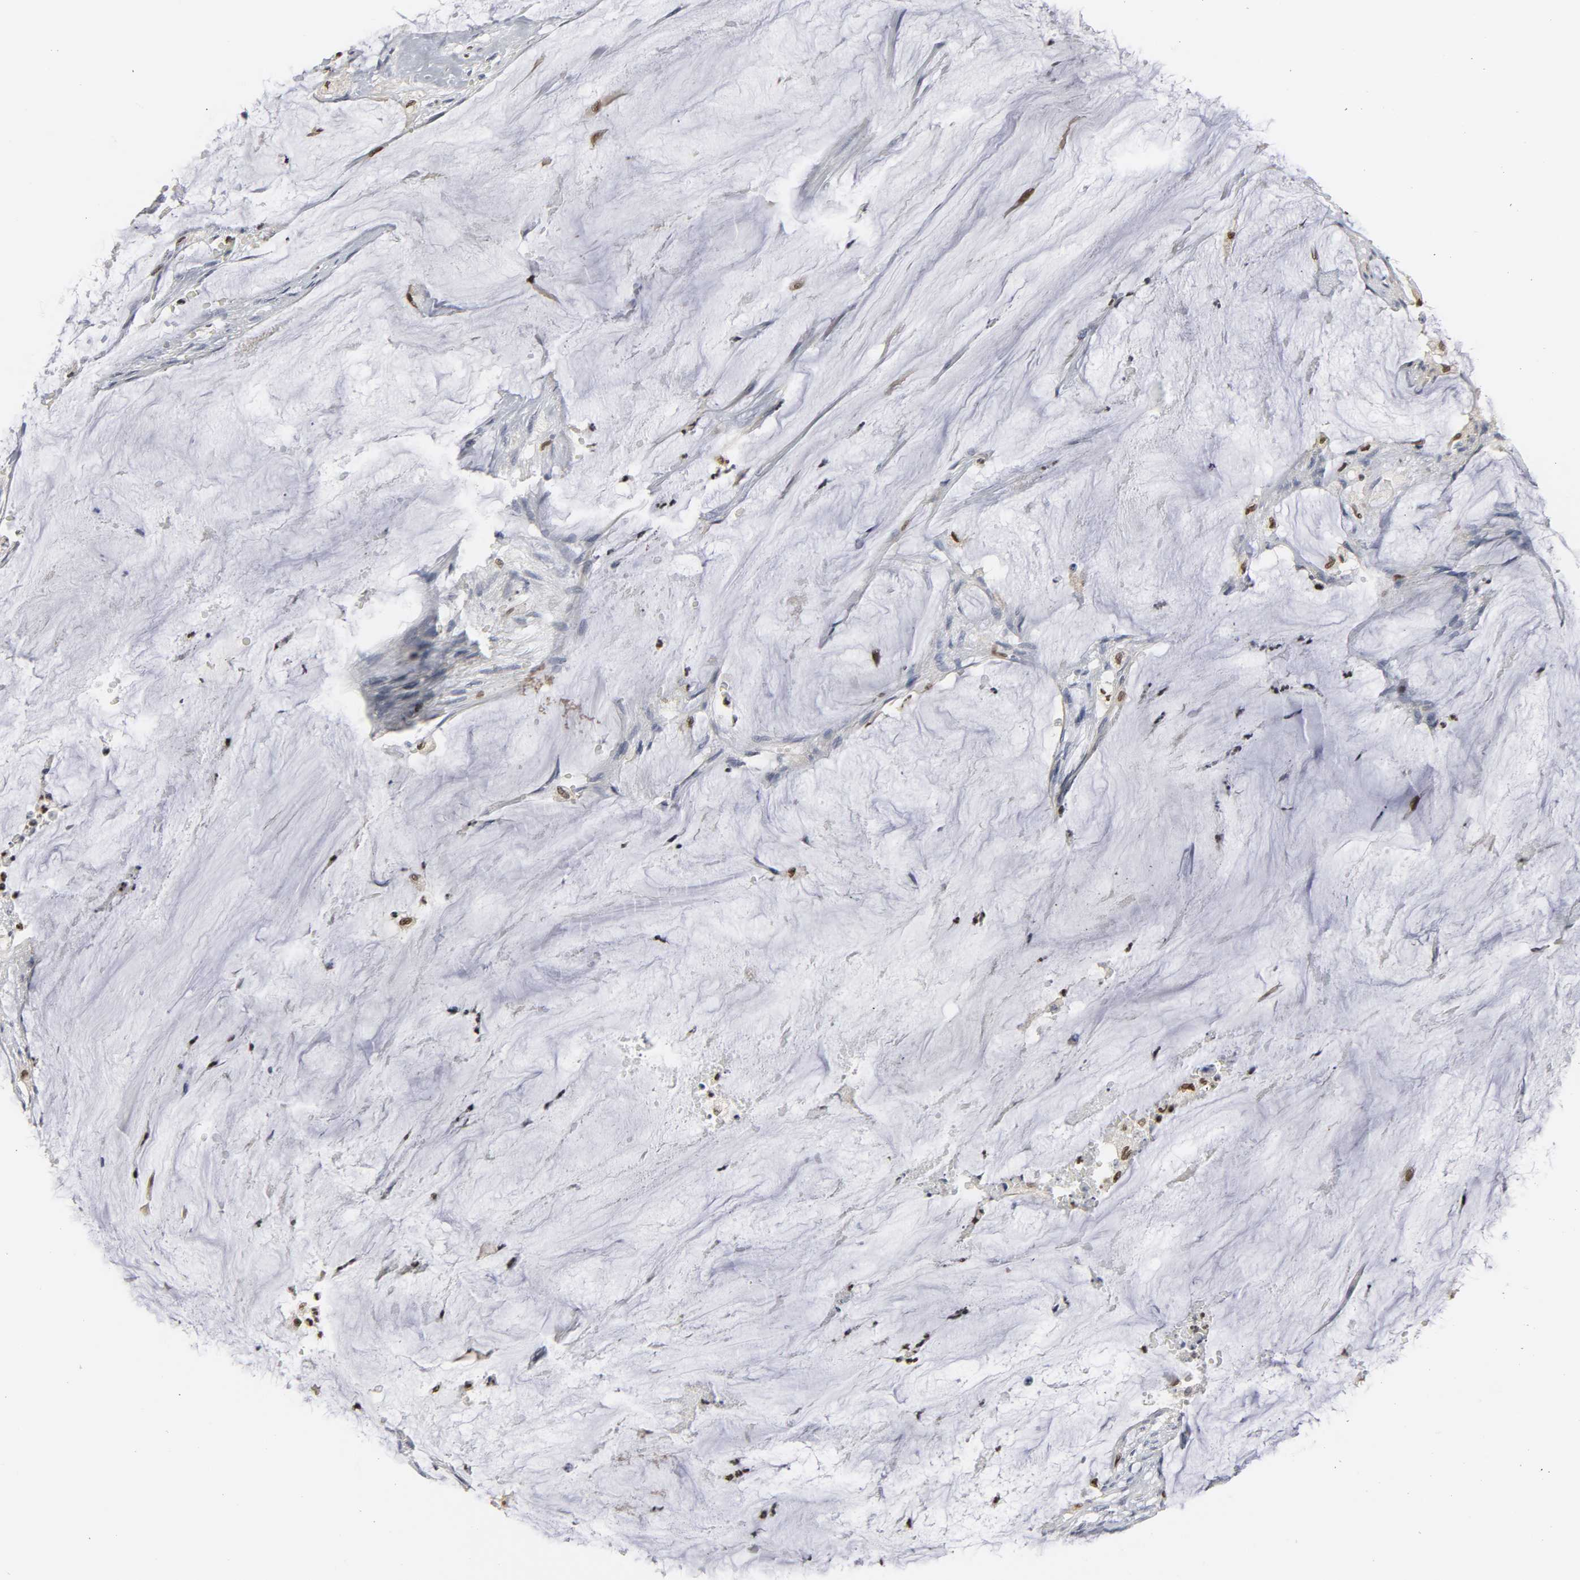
{"staining": {"intensity": "negative", "quantity": "none", "location": "none"}, "tissue": "colorectal cancer", "cell_type": "Tumor cells", "image_type": "cancer", "snomed": [{"axis": "morphology", "description": "Adenocarcinoma, NOS"}, {"axis": "topography", "description": "Rectum"}], "caption": "Immunohistochemical staining of adenocarcinoma (colorectal) reveals no significant staining in tumor cells.", "gene": "SPI1", "patient": {"sex": "female", "age": 66}}